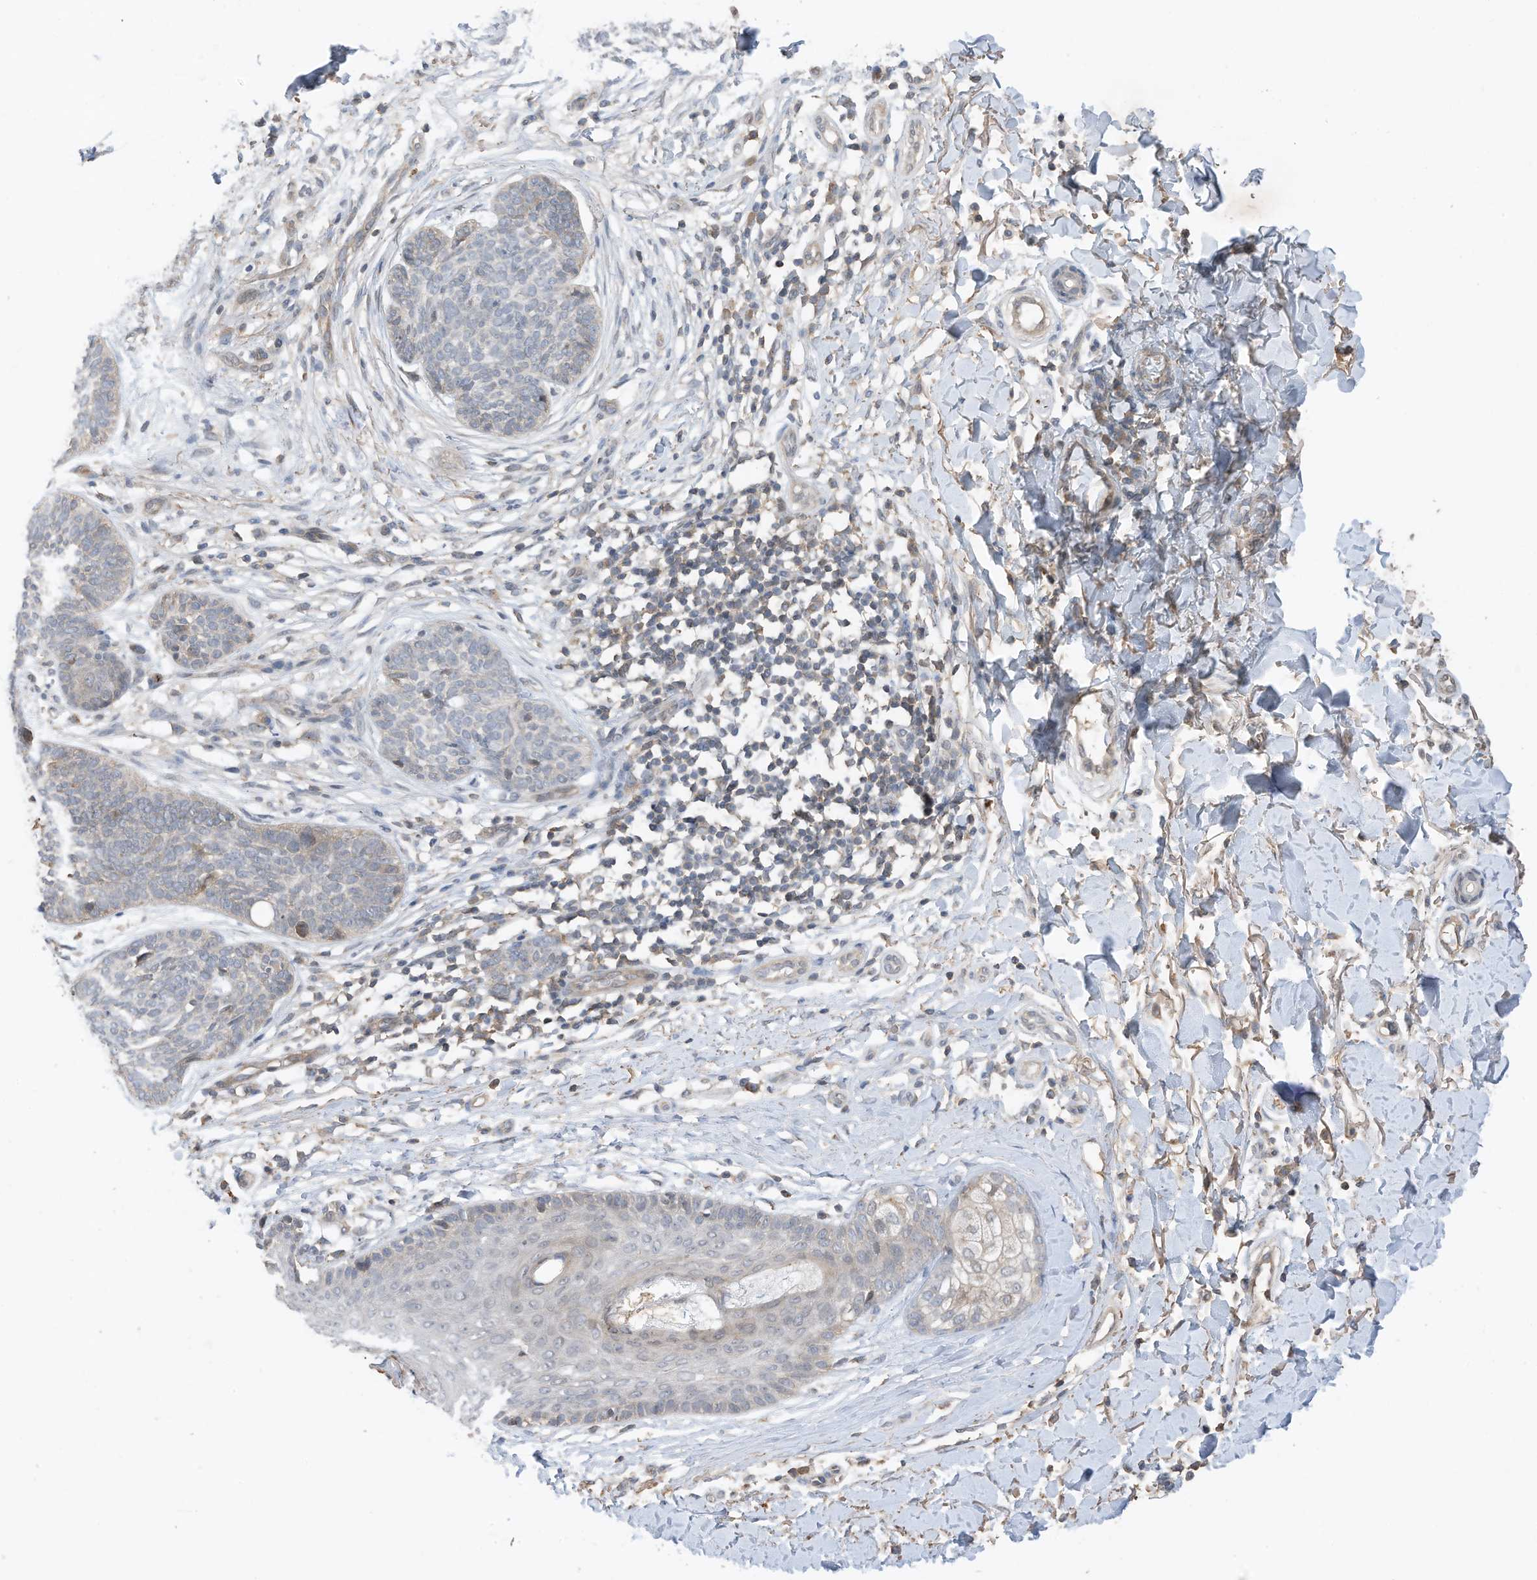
{"staining": {"intensity": "negative", "quantity": "none", "location": "none"}, "tissue": "skin cancer", "cell_type": "Tumor cells", "image_type": "cancer", "snomed": [{"axis": "morphology", "description": "Basal cell carcinoma"}, {"axis": "topography", "description": "Skin"}], "caption": "Micrograph shows no significant protein positivity in tumor cells of skin basal cell carcinoma.", "gene": "REC8", "patient": {"sex": "female", "age": 64}}